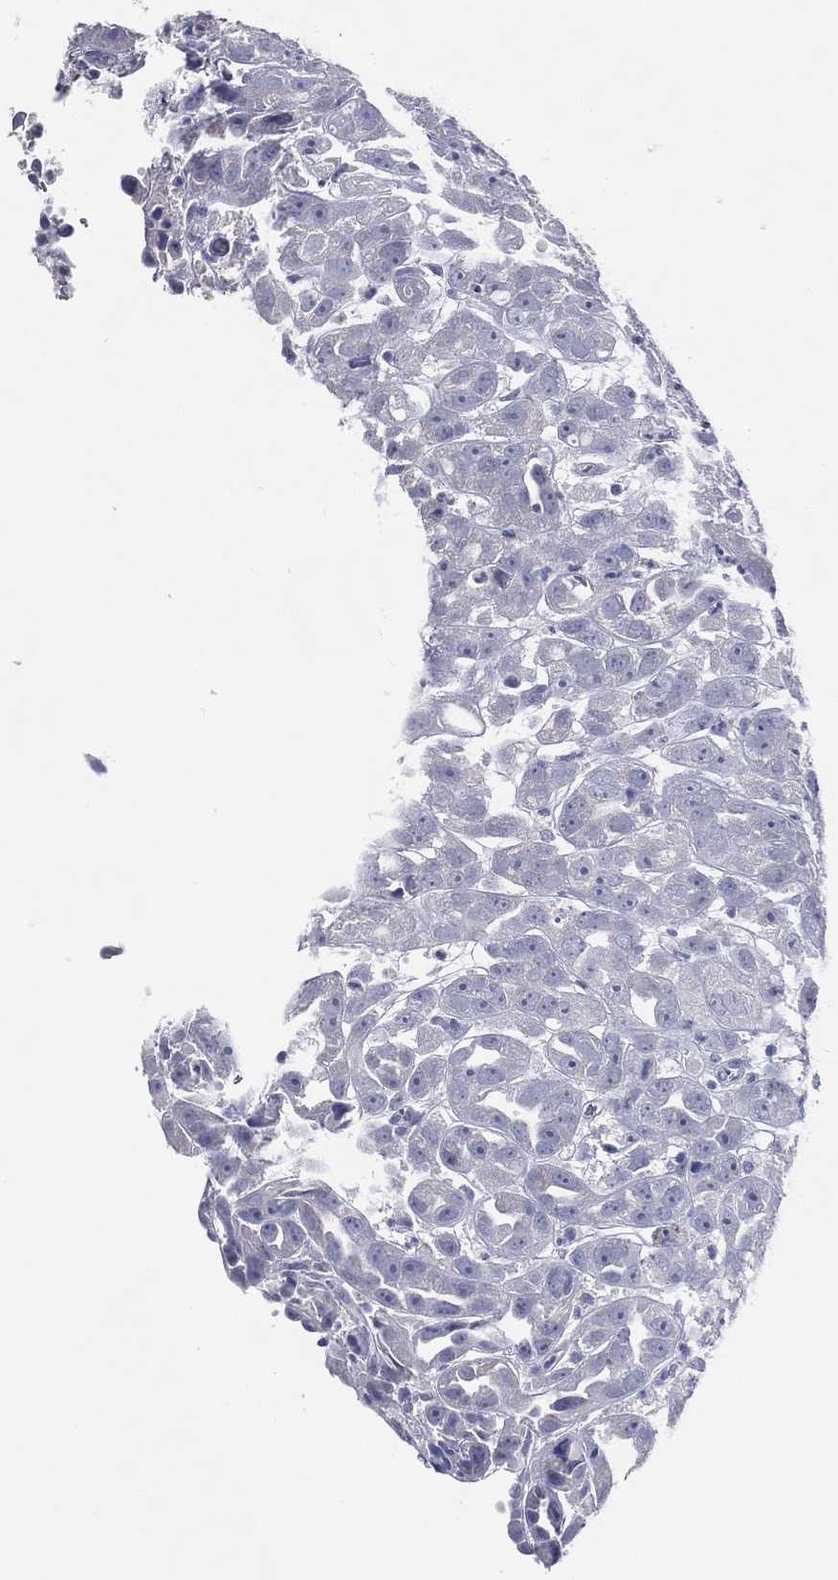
{"staining": {"intensity": "negative", "quantity": "none", "location": "none"}, "tissue": "urothelial cancer", "cell_type": "Tumor cells", "image_type": "cancer", "snomed": [{"axis": "morphology", "description": "Urothelial carcinoma, High grade"}, {"axis": "topography", "description": "Urinary bladder"}], "caption": "Human urothelial carcinoma (high-grade) stained for a protein using immunohistochemistry (IHC) demonstrates no positivity in tumor cells.", "gene": "DNAH6", "patient": {"sex": "female", "age": 41}}